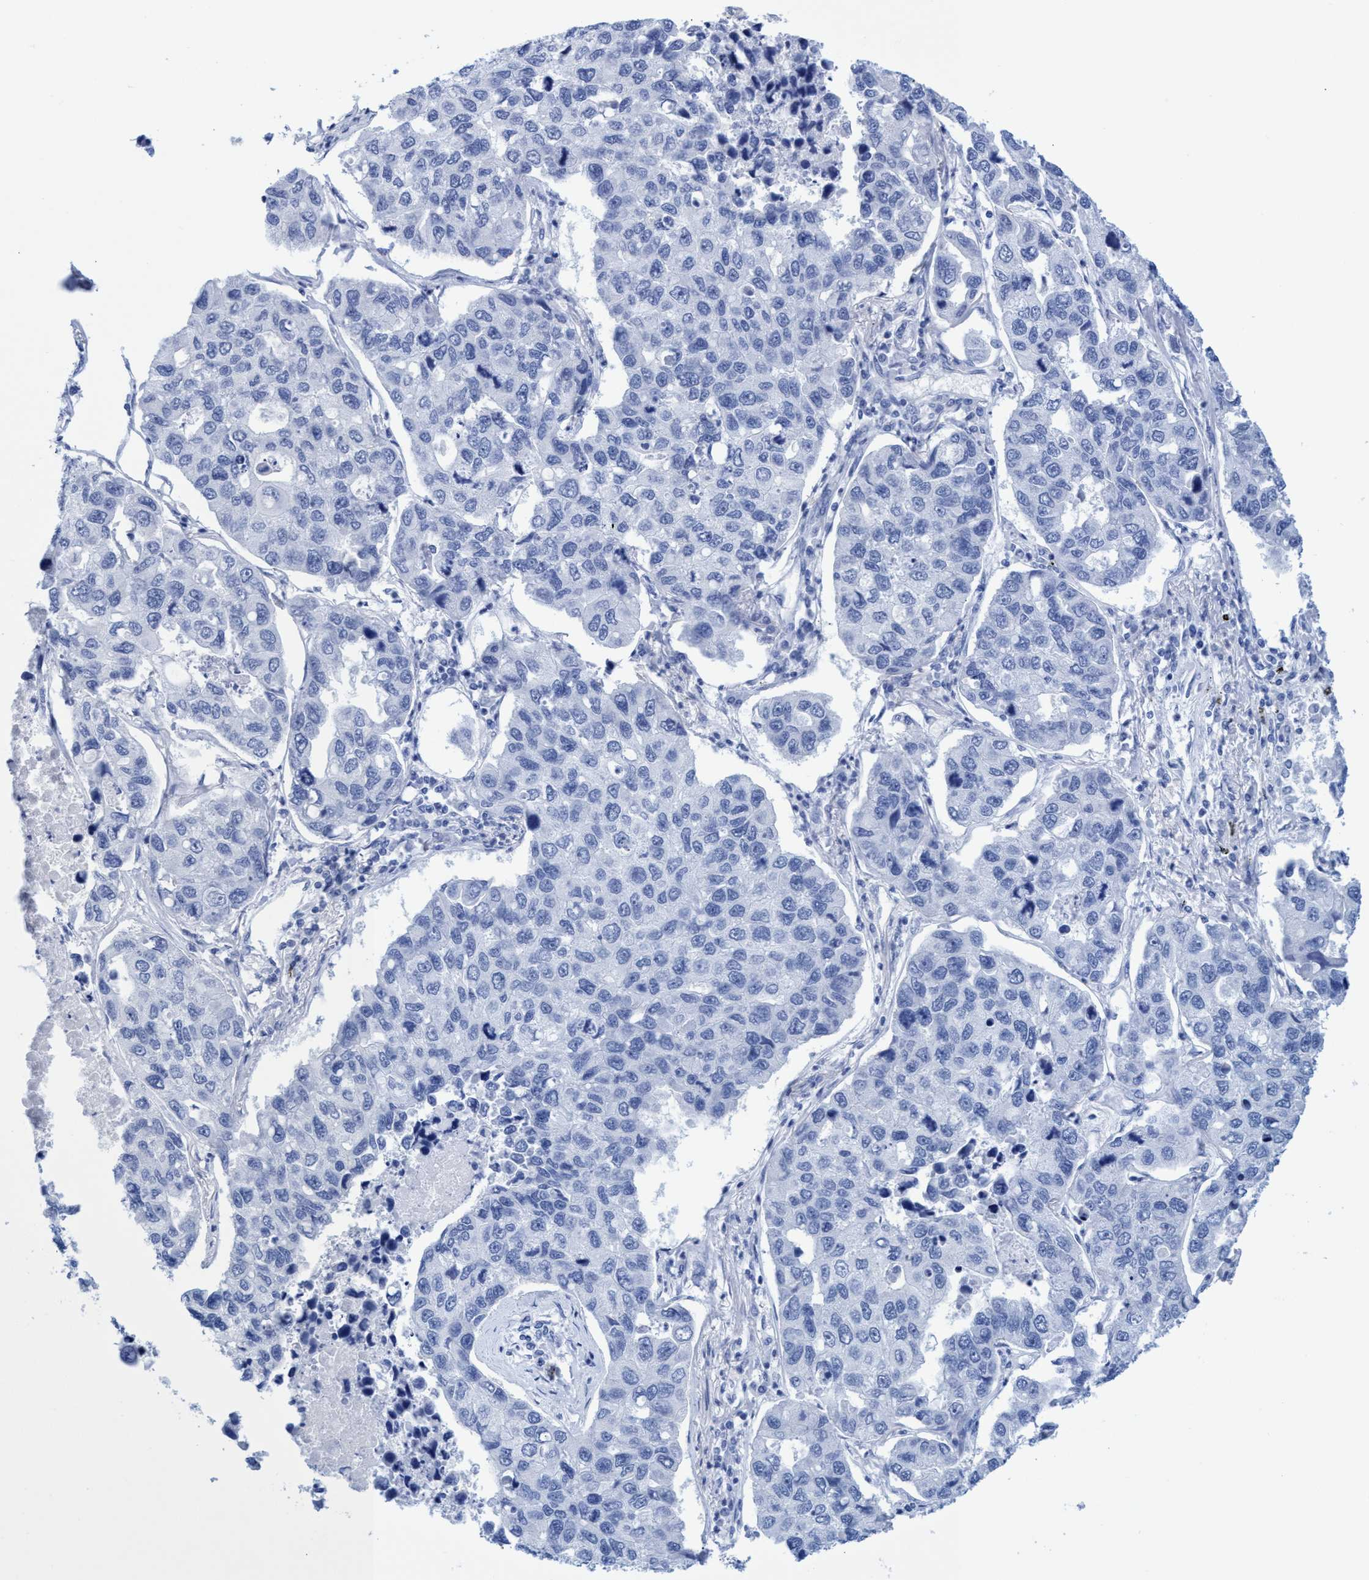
{"staining": {"intensity": "negative", "quantity": "none", "location": "none"}, "tissue": "lung cancer", "cell_type": "Tumor cells", "image_type": "cancer", "snomed": [{"axis": "morphology", "description": "Adenocarcinoma, NOS"}, {"axis": "topography", "description": "Lung"}], "caption": "Tumor cells are negative for brown protein staining in lung cancer (adenocarcinoma).", "gene": "INSL6", "patient": {"sex": "male", "age": 64}}